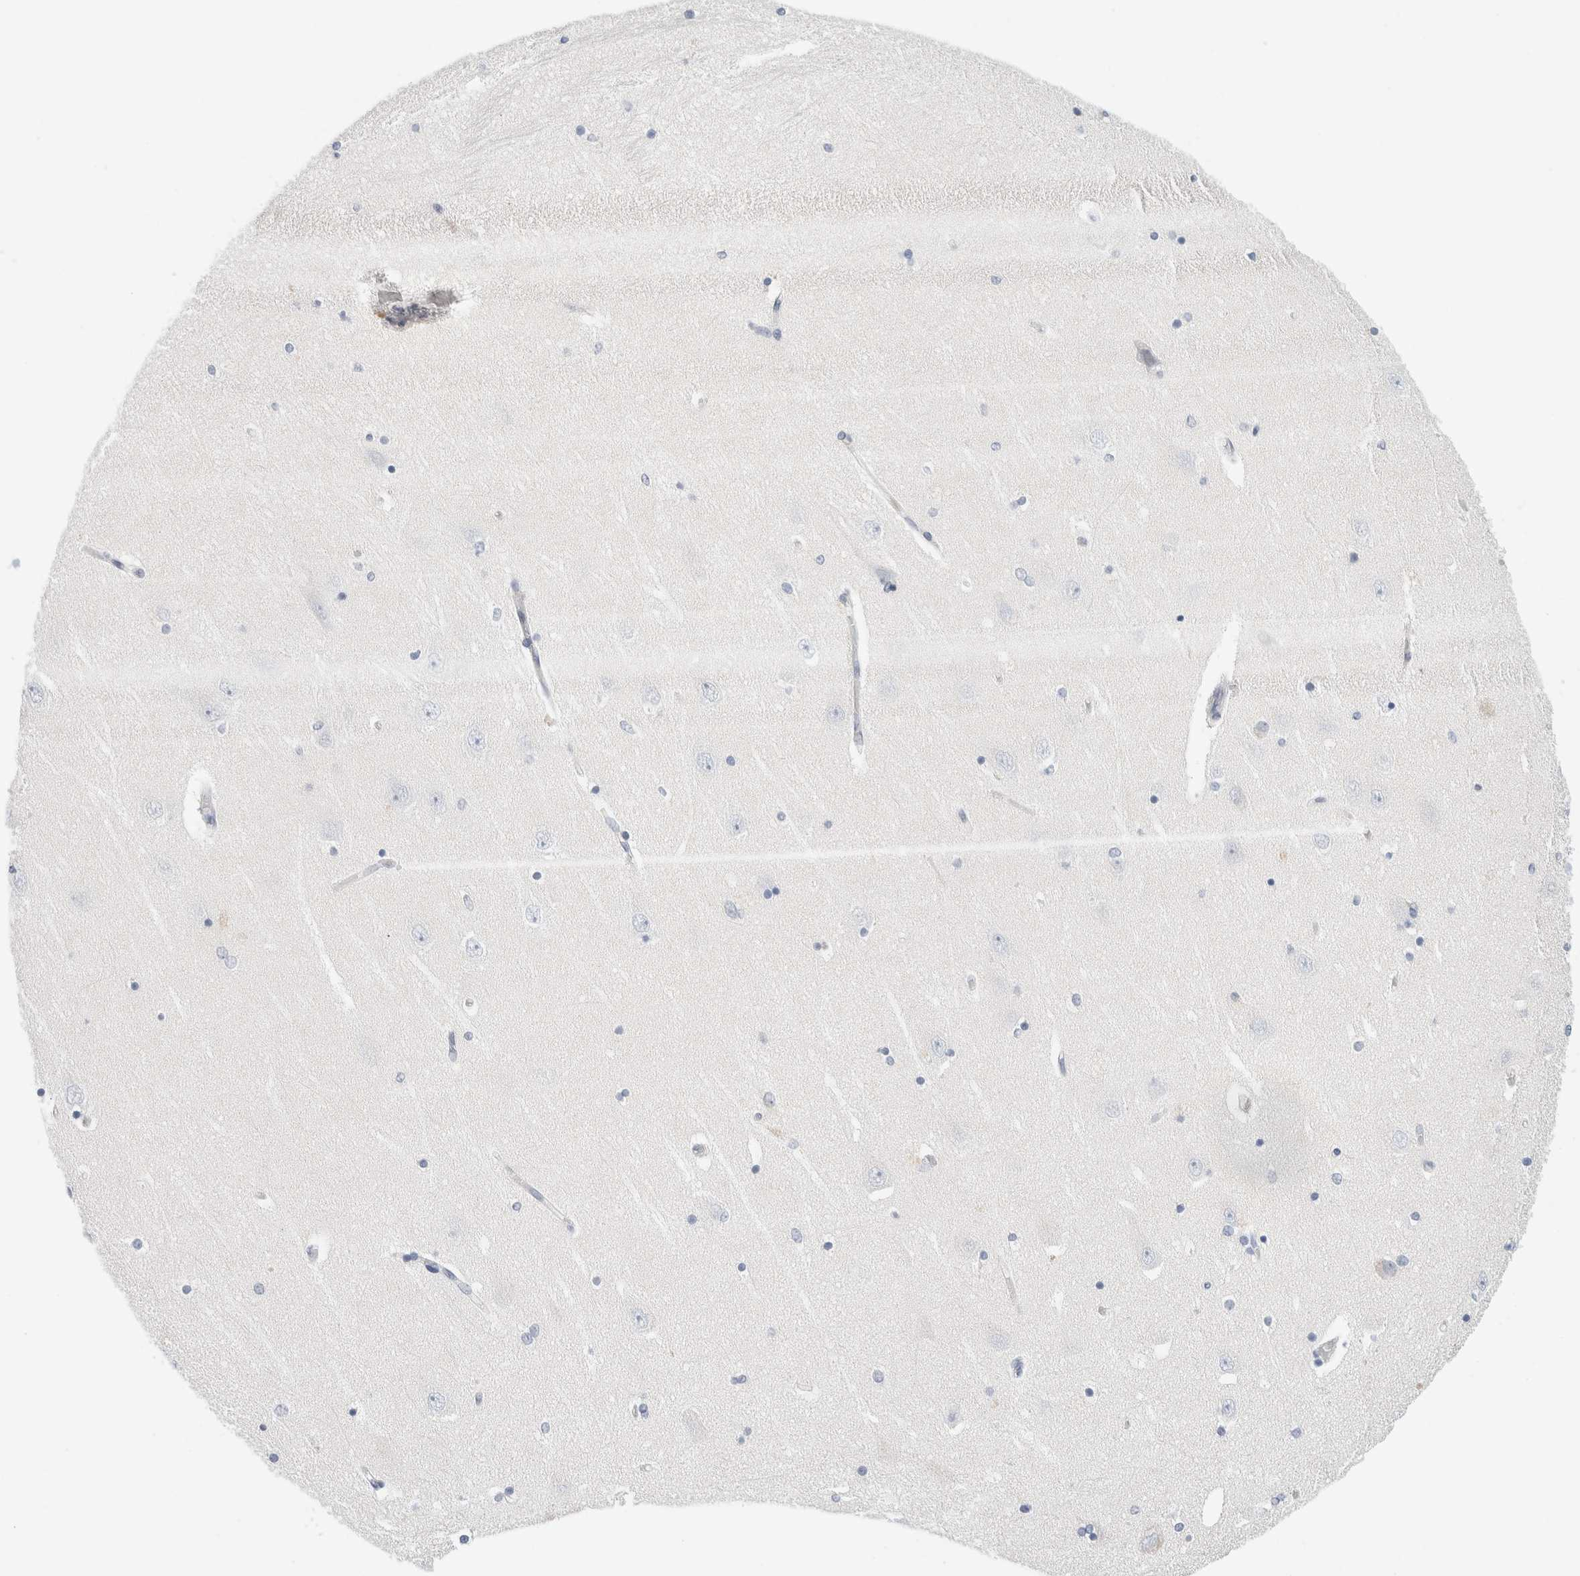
{"staining": {"intensity": "negative", "quantity": "none", "location": "none"}, "tissue": "hippocampus", "cell_type": "Glial cells", "image_type": "normal", "snomed": [{"axis": "morphology", "description": "Normal tissue, NOS"}, {"axis": "topography", "description": "Hippocampus"}], "caption": "The photomicrograph exhibits no staining of glial cells in normal hippocampus.", "gene": "SLC22A12", "patient": {"sex": "female", "age": 54}}